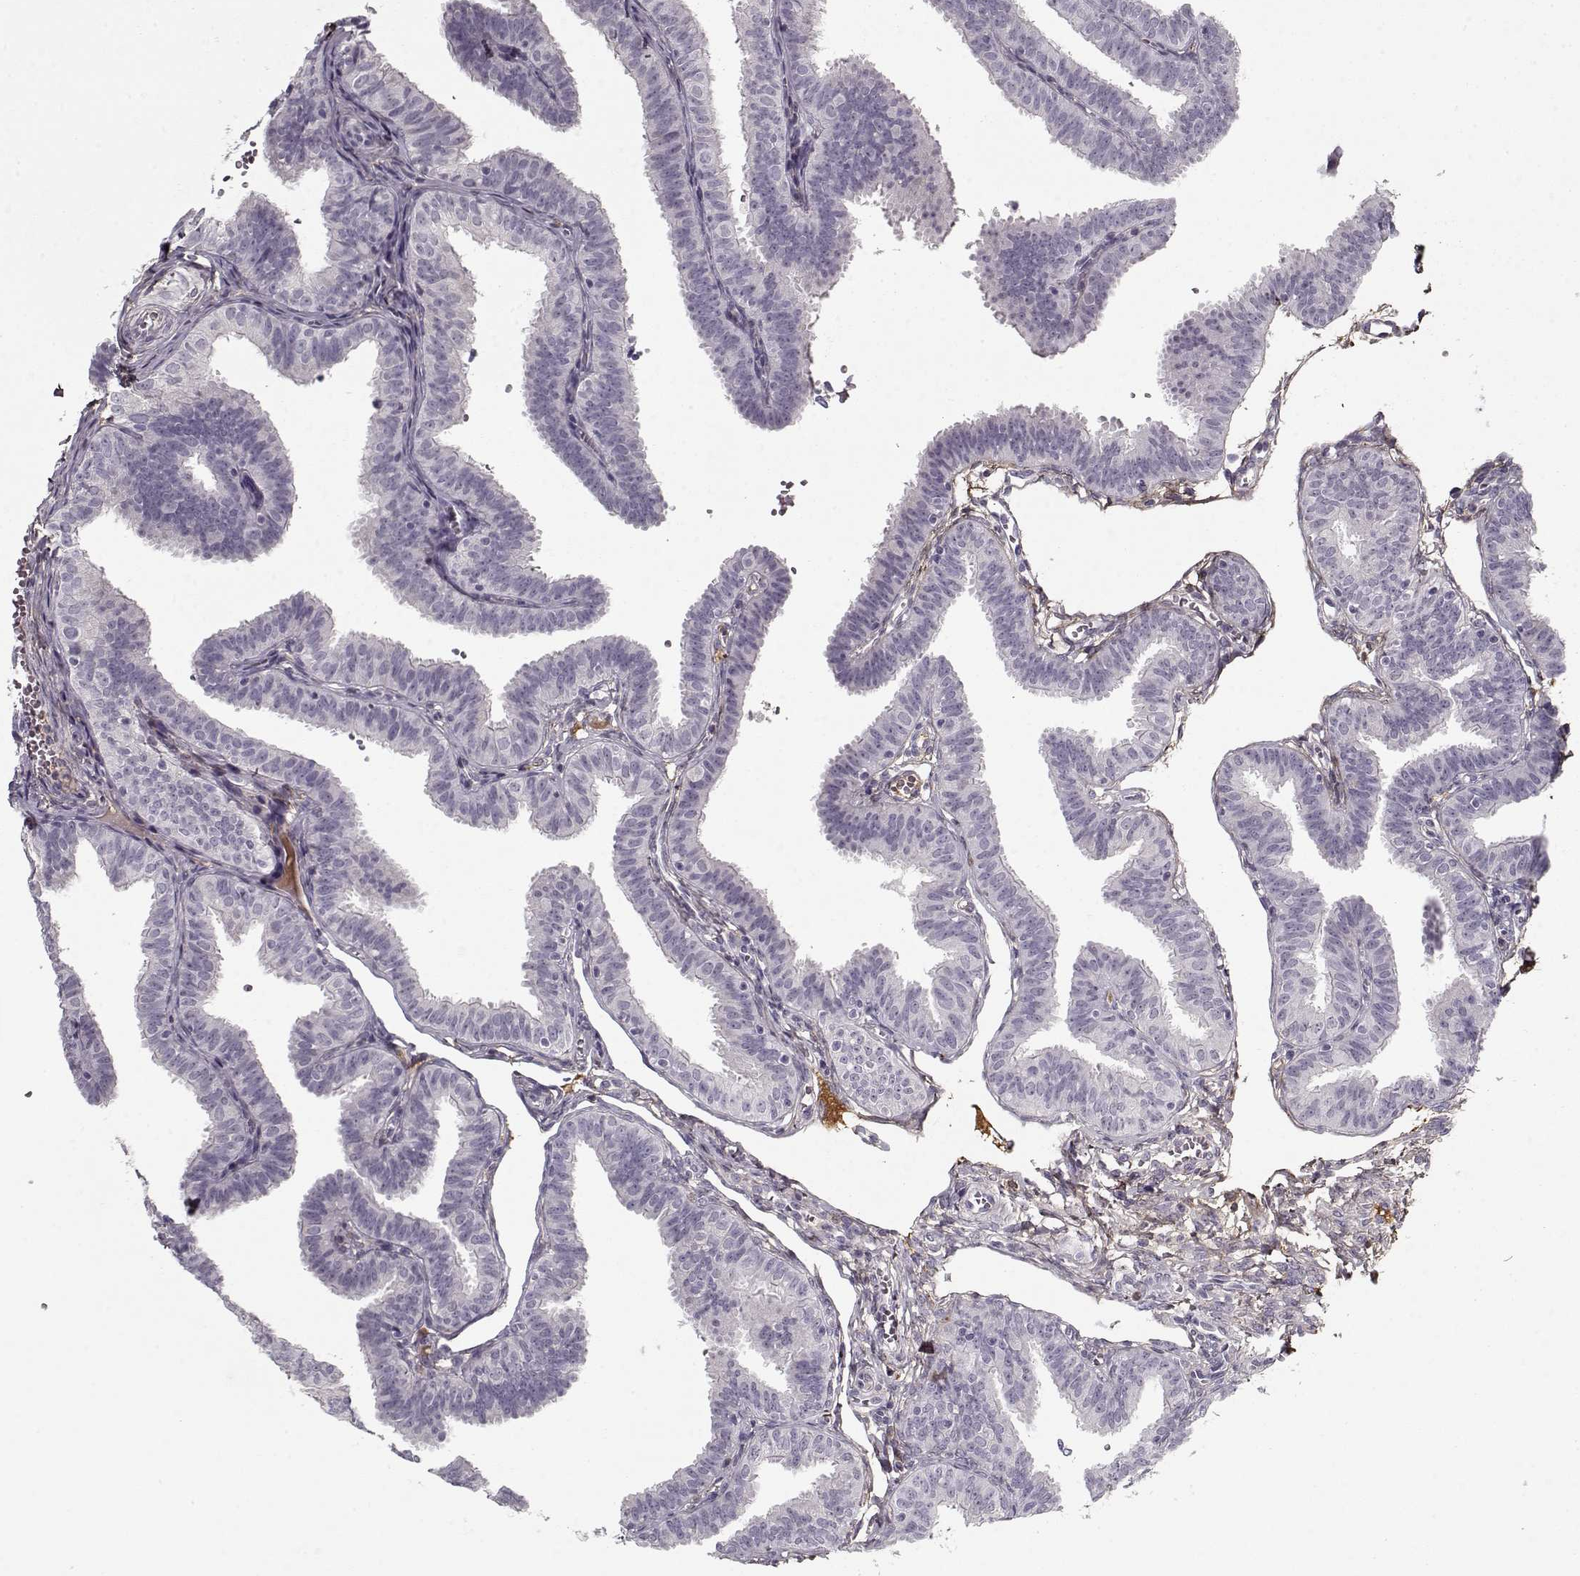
{"staining": {"intensity": "negative", "quantity": "none", "location": "none"}, "tissue": "fallopian tube", "cell_type": "Glandular cells", "image_type": "normal", "snomed": [{"axis": "morphology", "description": "Normal tissue, NOS"}, {"axis": "topography", "description": "Fallopian tube"}], "caption": "DAB immunohistochemical staining of benign fallopian tube reveals no significant staining in glandular cells.", "gene": "LUM", "patient": {"sex": "female", "age": 25}}